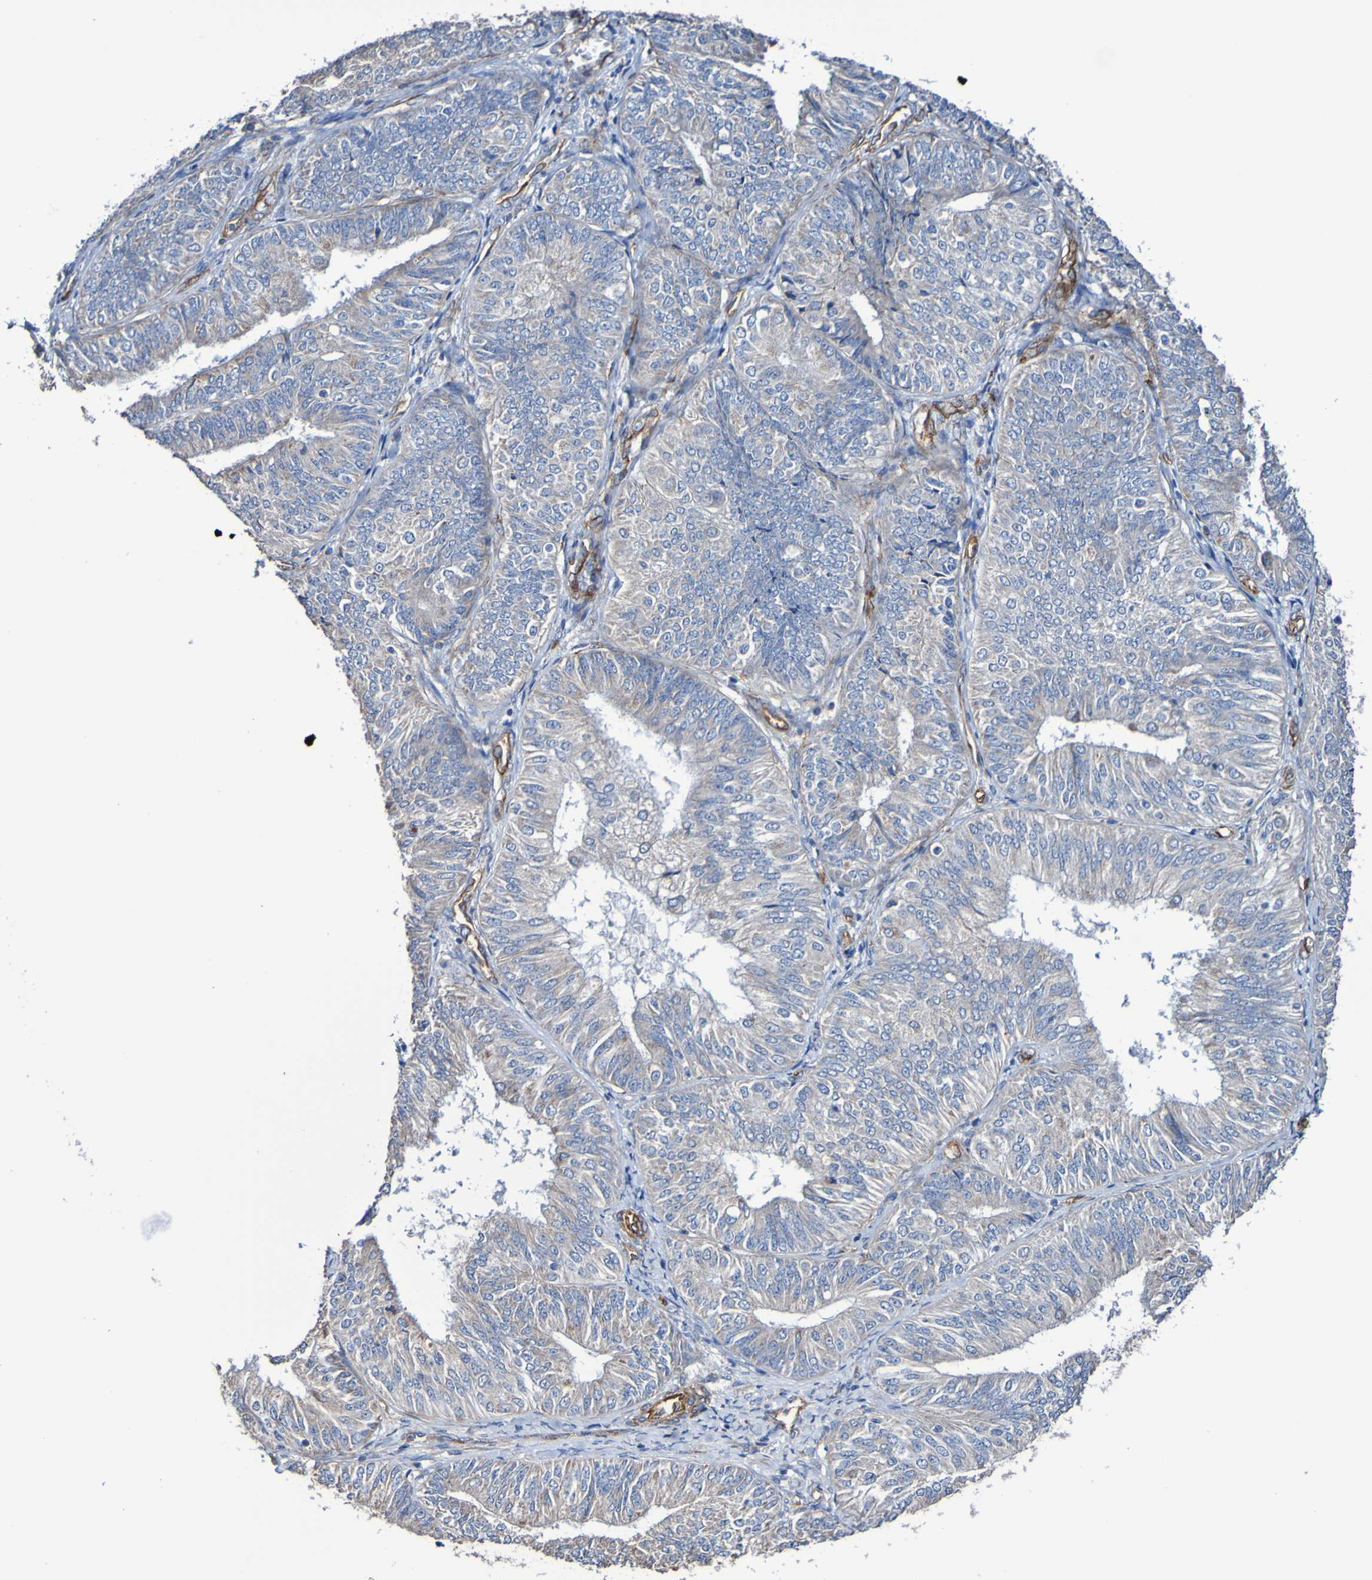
{"staining": {"intensity": "negative", "quantity": "none", "location": "none"}, "tissue": "endometrial cancer", "cell_type": "Tumor cells", "image_type": "cancer", "snomed": [{"axis": "morphology", "description": "Adenocarcinoma, NOS"}, {"axis": "topography", "description": "Endometrium"}], "caption": "Immunohistochemistry image of neoplastic tissue: endometrial adenocarcinoma stained with DAB demonstrates no significant protein staining in tumor cells.", "gene": "ELMOD3", "patient": {"sex": "female", "age": 58}}